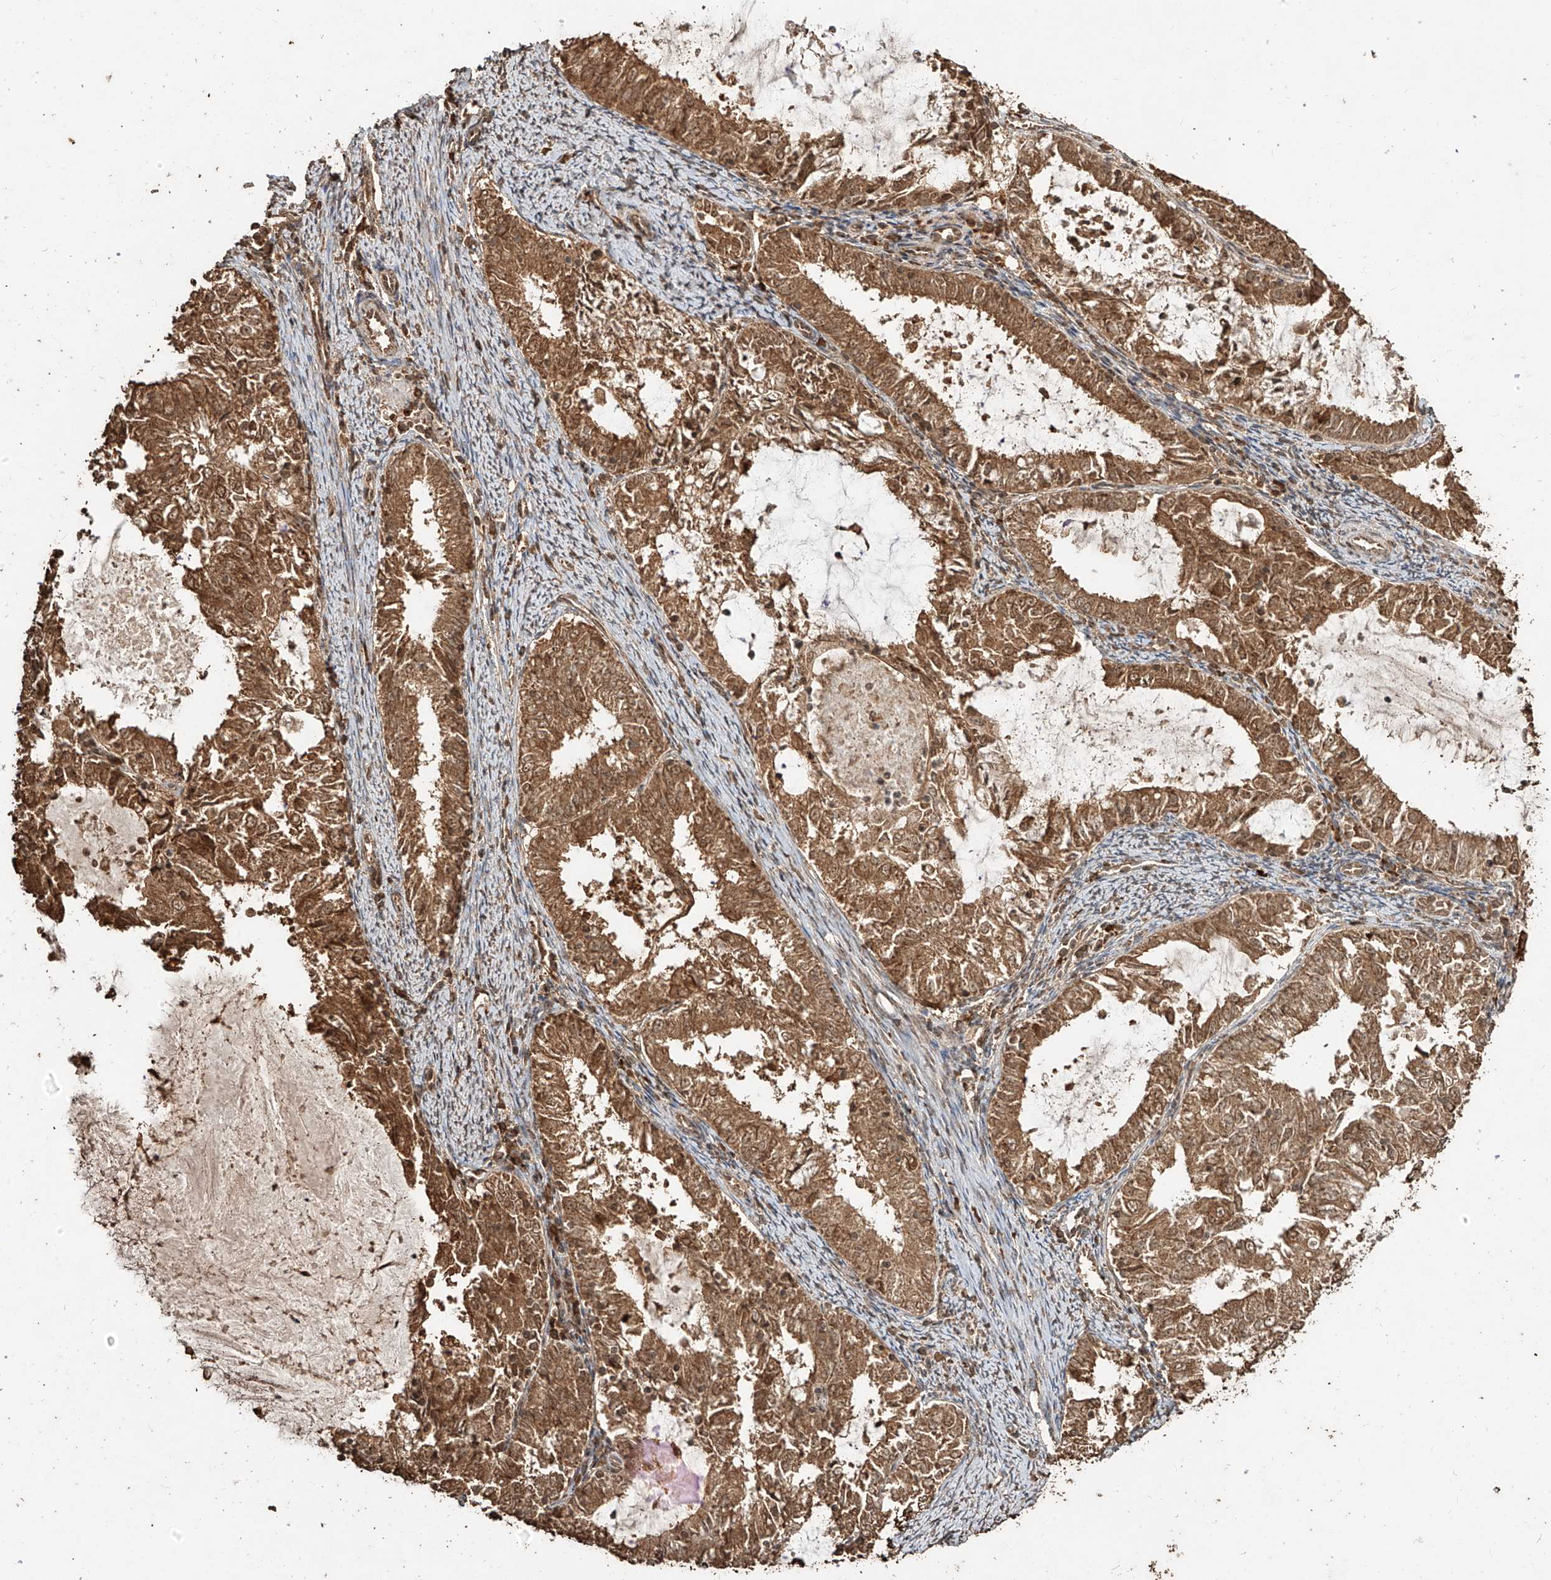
{"staining": {"intensity": "moderate", "quantity": ">75%", "location": "cytoplasmic/membranous,nuclear"}, "tissue": "endometrial cancer", "cell_type": "Tumor cells", "image_type": "cancer", "snomed": [{"axis": "morphology", "description": "Adenocarcinoma, NOS"}, {"axis": "topography", "description": "Endometrium"}], "caption": "Moderate cytoplasmic/membranous and nuclear protein positivity is seen in about >75% of tumor cells in endometrial cancer. Using DAB (brown) and hematoxylin (blue) stains, captured at high magnification using brightfield microscopy.", "gene": "ZNF660", "patient": {"sex": "female", "age": 57}}